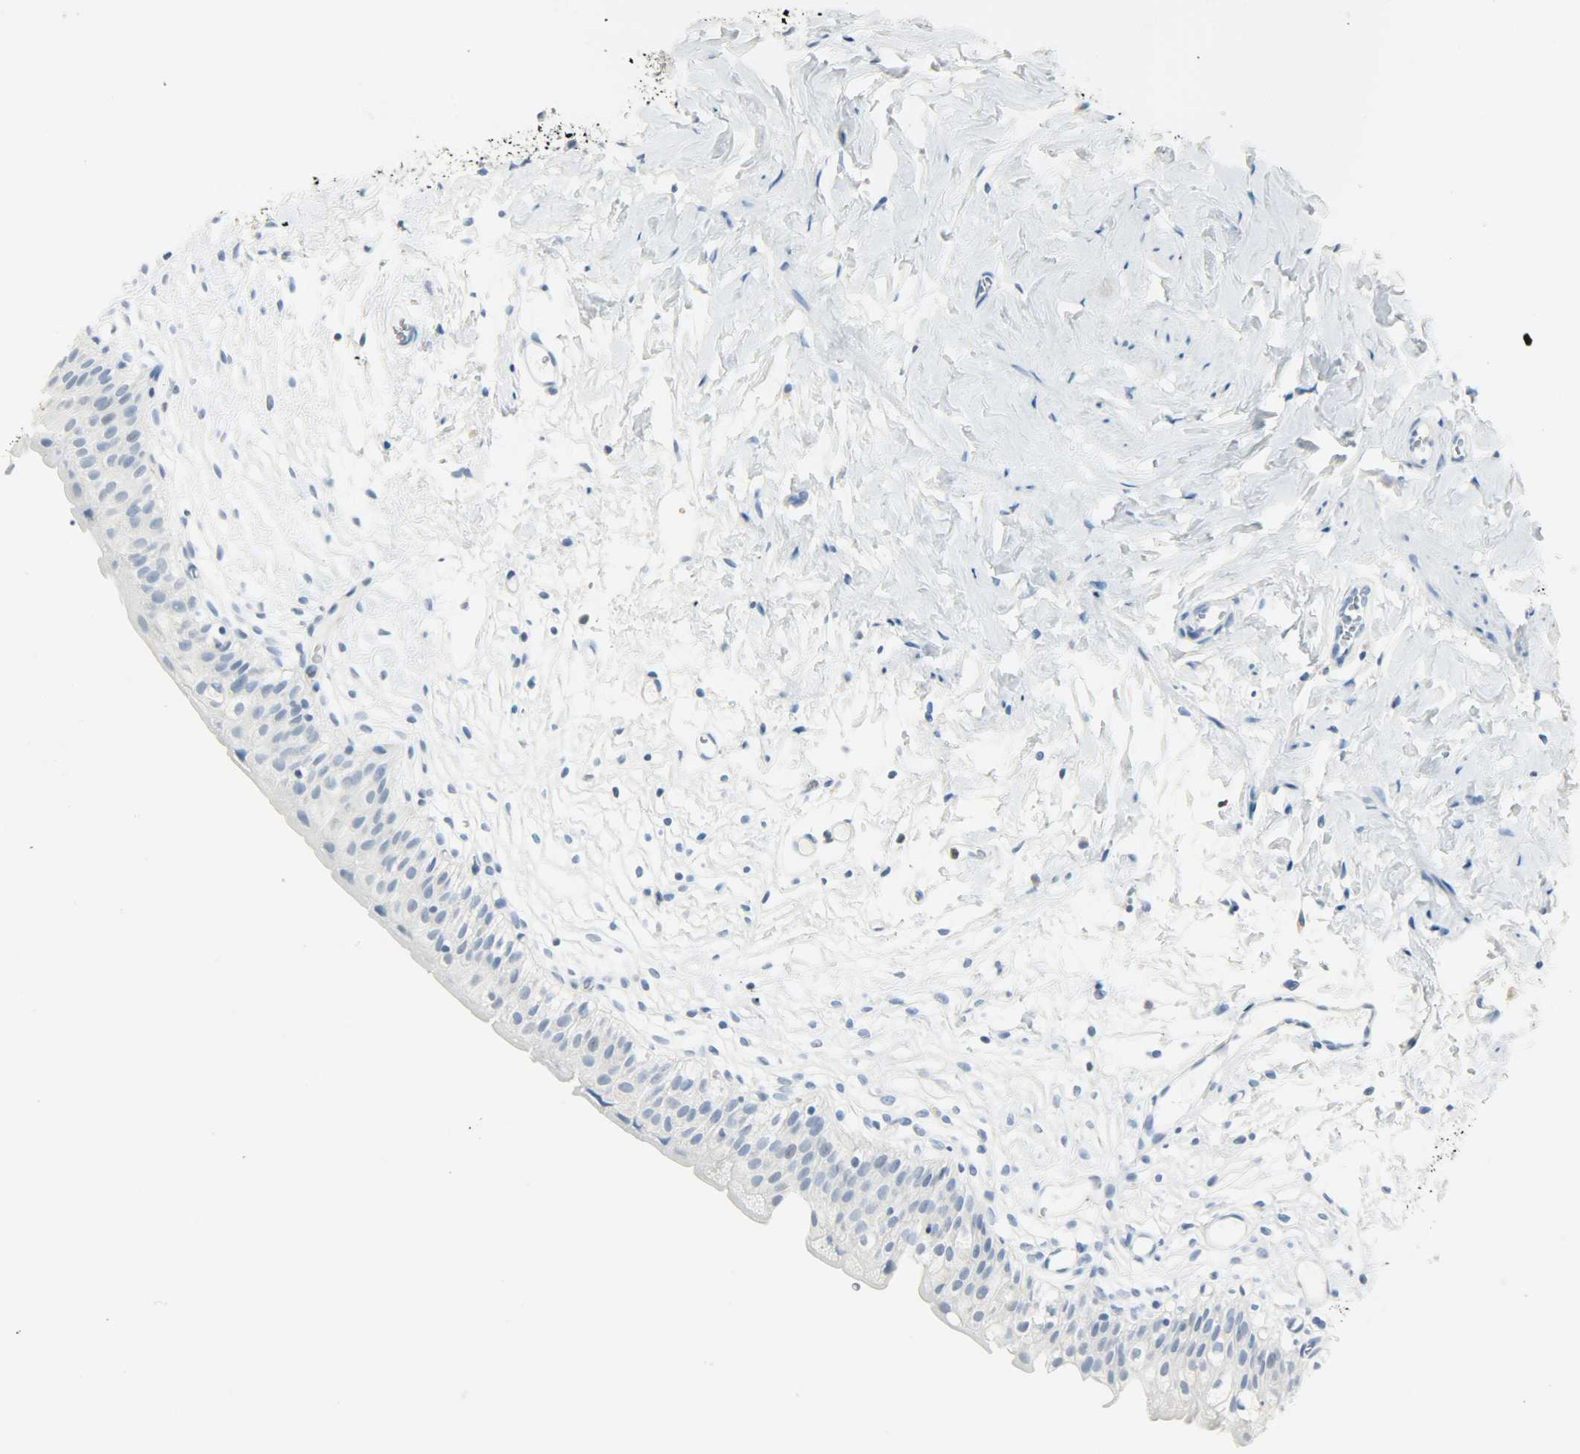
{"staining": {"intensity": "negative", "quantity": "none", "location": "none"}, "tissue": "urinary bladder", "cell_type": "Urothelial cells", "image_type": "normal", "snomed": [{"axis": "morphology", "description": "Normal tissue, NOS"}, {"axis": "topography", "description": "Urinary bladder"}], "caption": "Photomicrograph shows no significant protein expression in urothelial cells of benign urinary bladder. (DAB IHC visualized using brightfield microscopy, high magnification).", "gene": "PTPN6", "patient": {"sex": "female", "age": 80}}